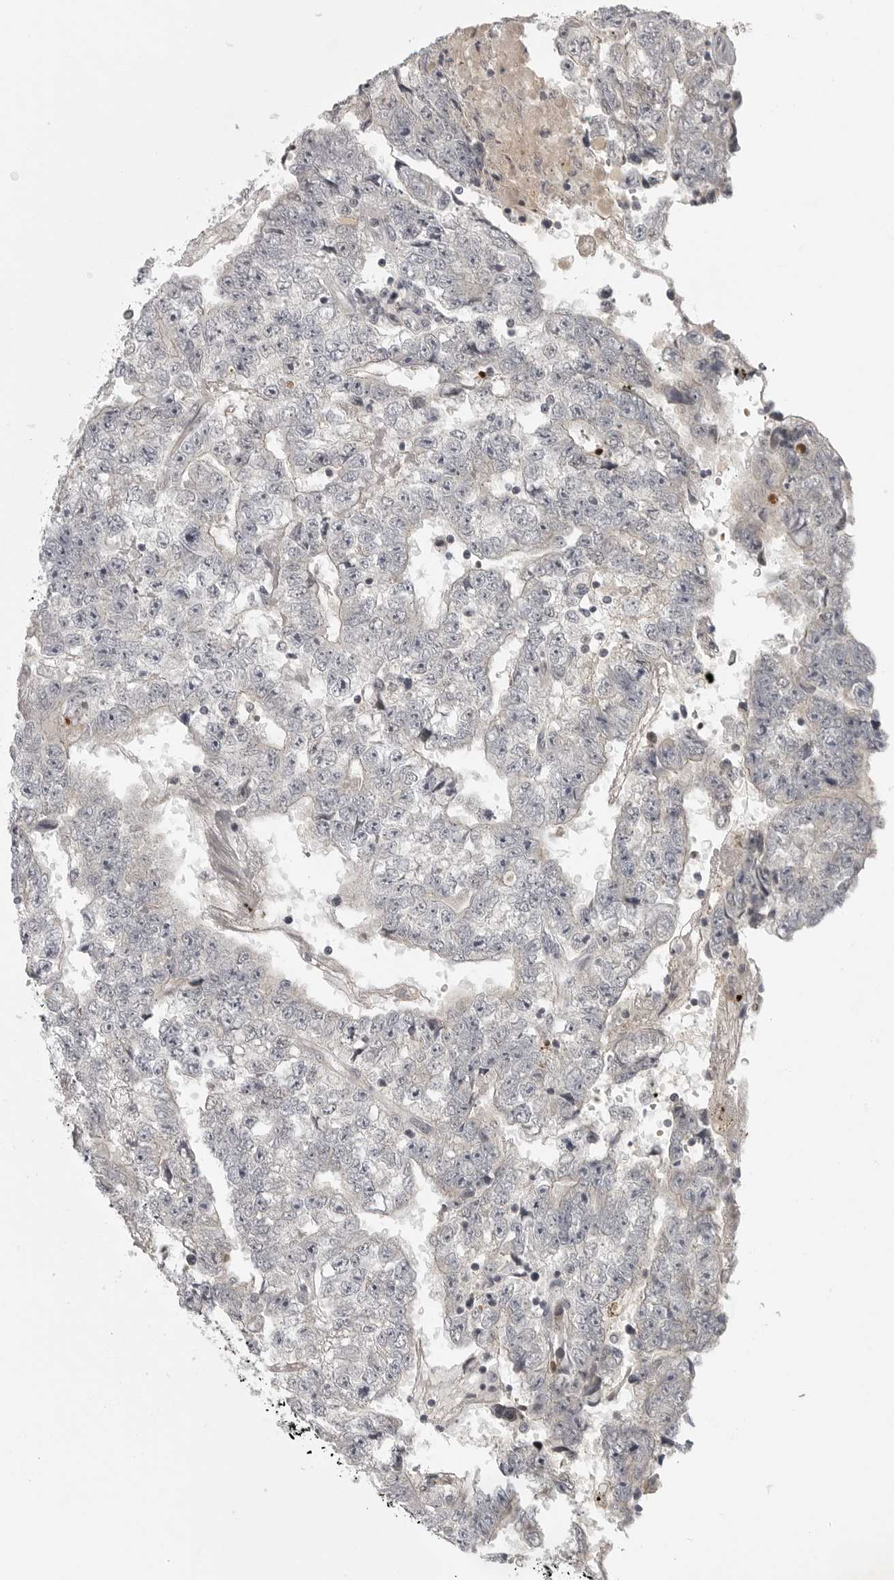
{"staining": {"intensity": "negative", "quantity": "none", "location": "none"}, "tissue": "testis cancer", "cell_type": "Tumor cells", "image_type": "cancer", "snomed": [{"axis": "morphology", "description": "Carcinoma, Embryonal, NOS"}, {"axis": "topography", "description": "Testis"}], "caption": "An immunohistochemistry (IHC) image of embryonal carcinoma (testis) is shown. There is no staining in tumor cells of embryonal carcinoma (testis). The staining is performed using DAB brown chromogen with nuclei counter-stained in using hematoxylin.", "gene": "CD300LD", "patient": {"sex": "male", "age": 25}}